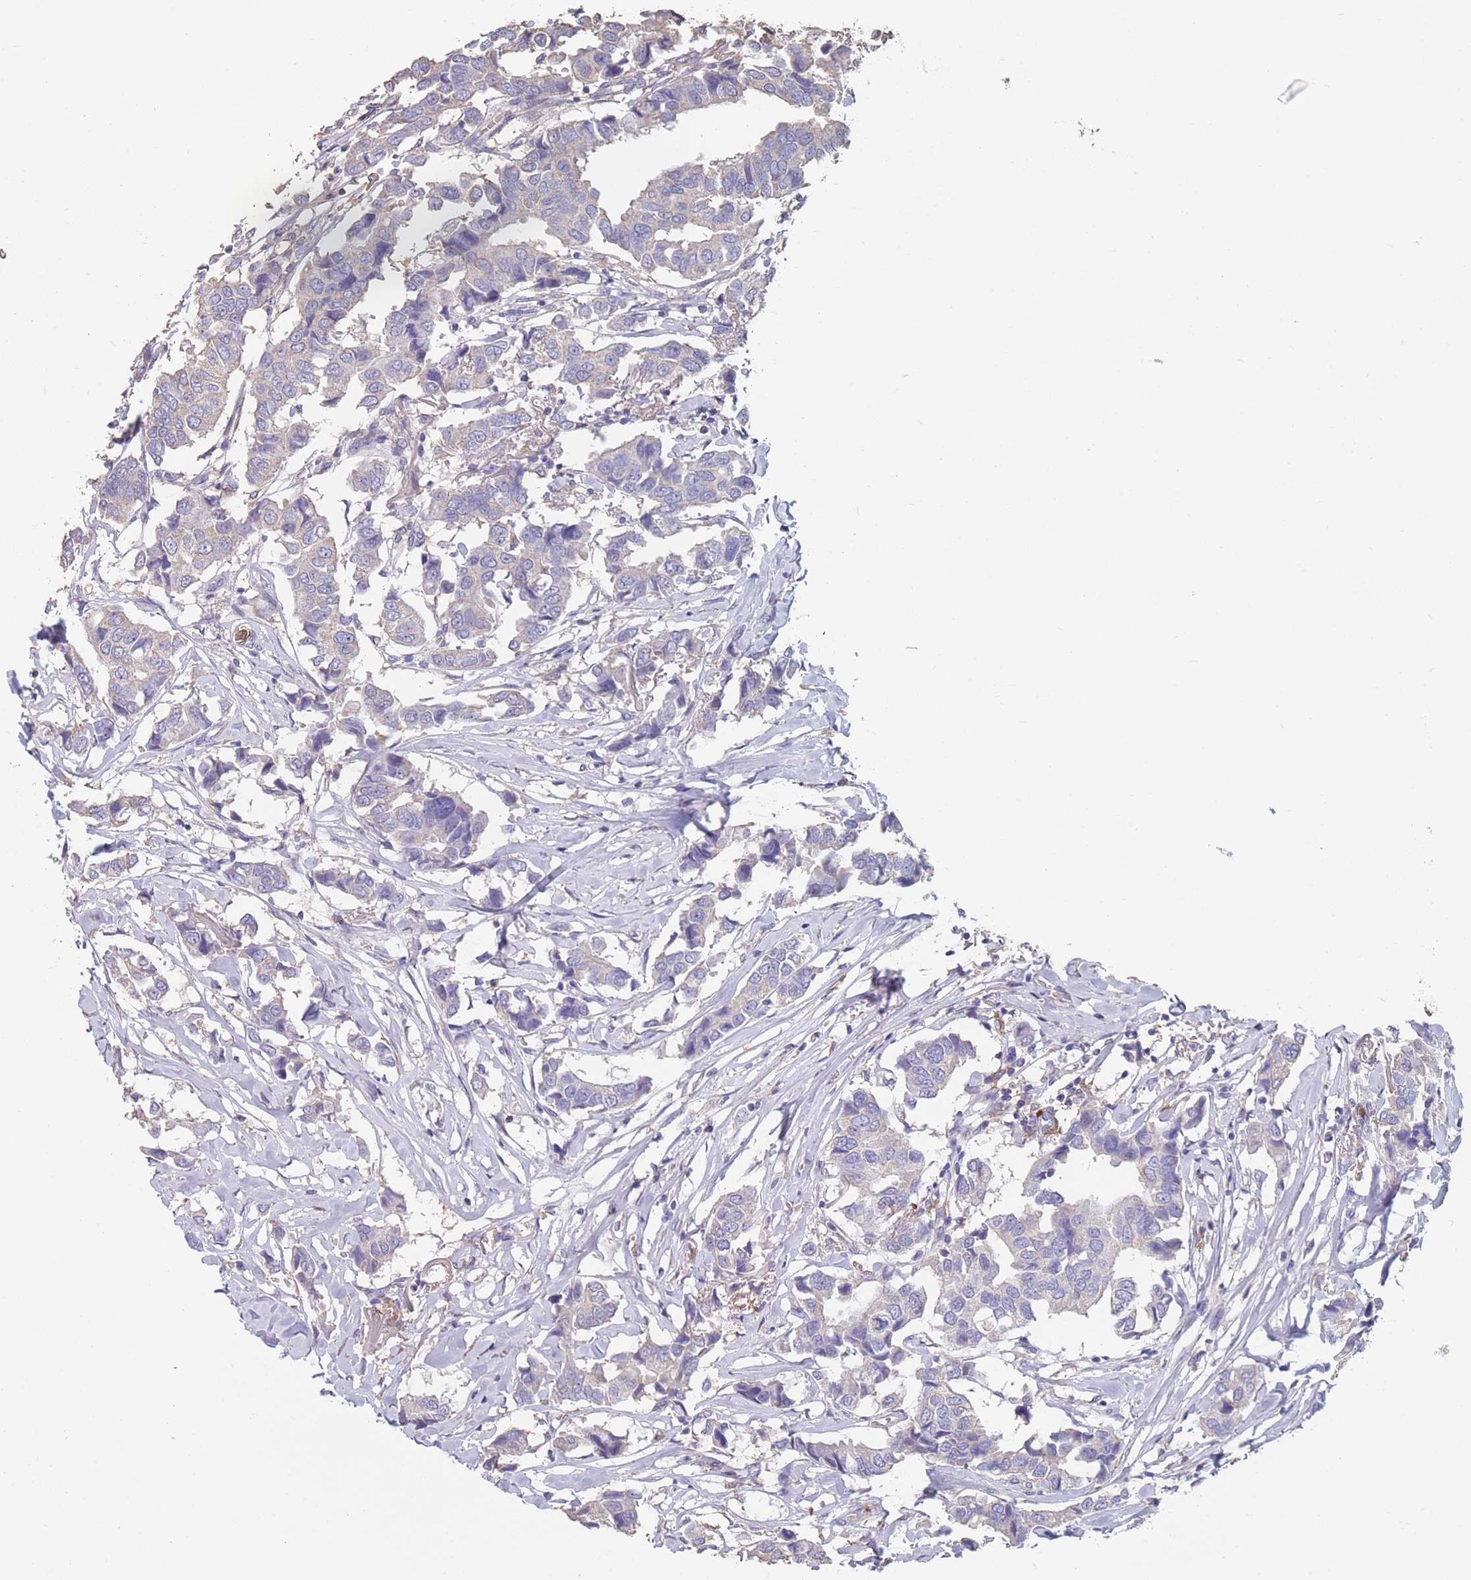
{"staining": {"intensity": "weak", "quantity": "<25%", "location": "cytoplasmic/membranous"}, "tissue": "breast cancer", "cell_type": "Tumor cells", "image_type": "cancer", "snomed": [{"axis": "morphology", "description": "Duct carcinoma"}, {"axis": "topography", "description": "Breast"}], "caption": "DAB immunohistochemical staining of human breast cancer (intraductal carcinoma) reveals no significant positivity in tumor cells. (IHC, brightfield microscopy, high magnification).", "gene": "CLEC12A", "patient": {"sex": "female", "age": 80}}